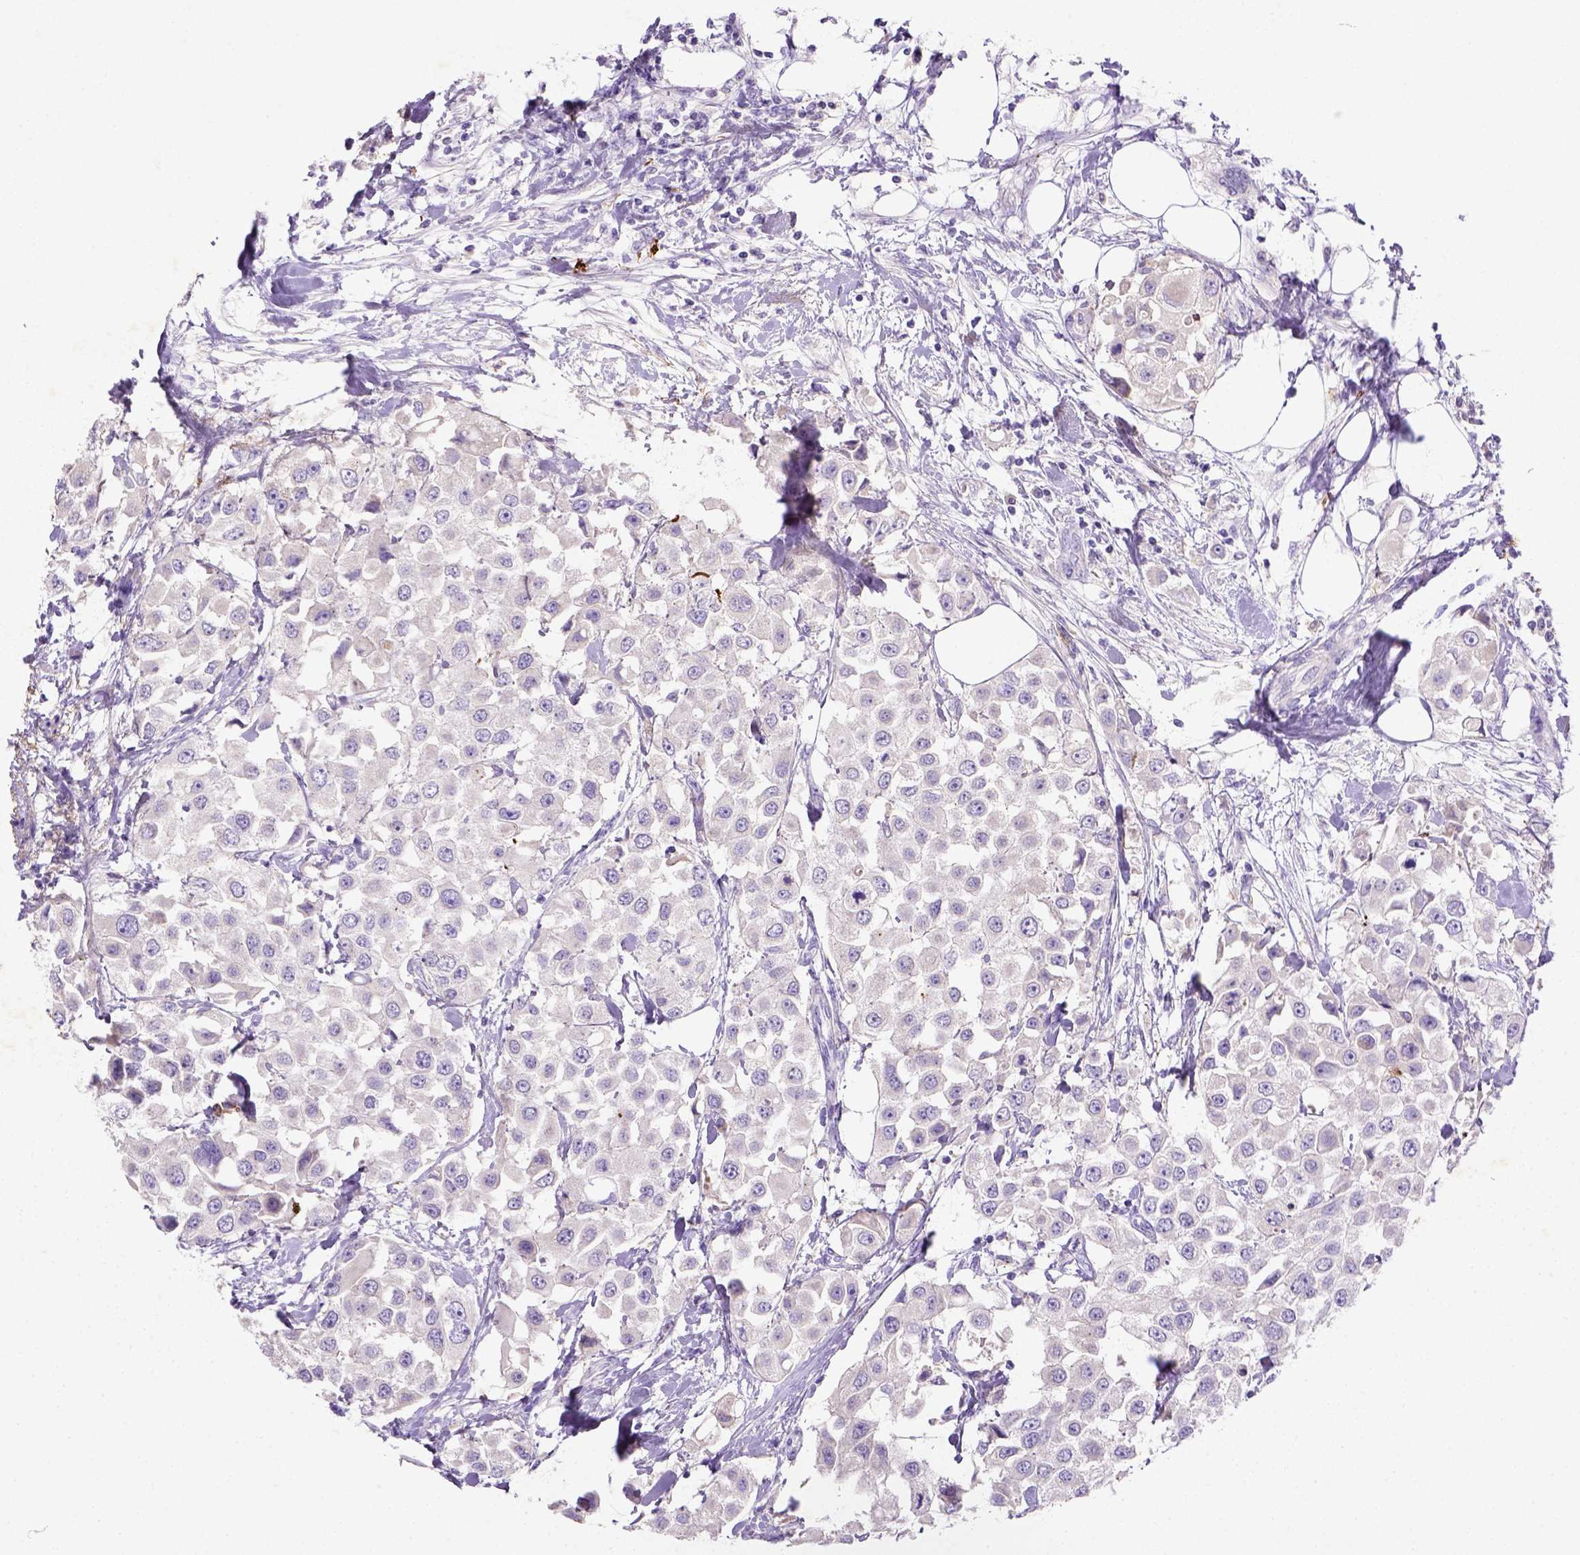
{"staining": {"intensity": "negative", "quantity": "none", "location": "none"}, "tissue": "urothelial cancer", "cell_type": "Tumor cells", "image_type": "cancer", "snomed": [{"axis": "morphology", "description": "Urothelial carcinoma, High grade"}, {"axis": "topography", "description": "Urinary bladder"}], "caption": "Urothelial cancer was stained to show a protein in brown. There is no significant staining in tumor cells.", "gene": "NUDT2", "patient": {"sex": "female", "age": 64}}